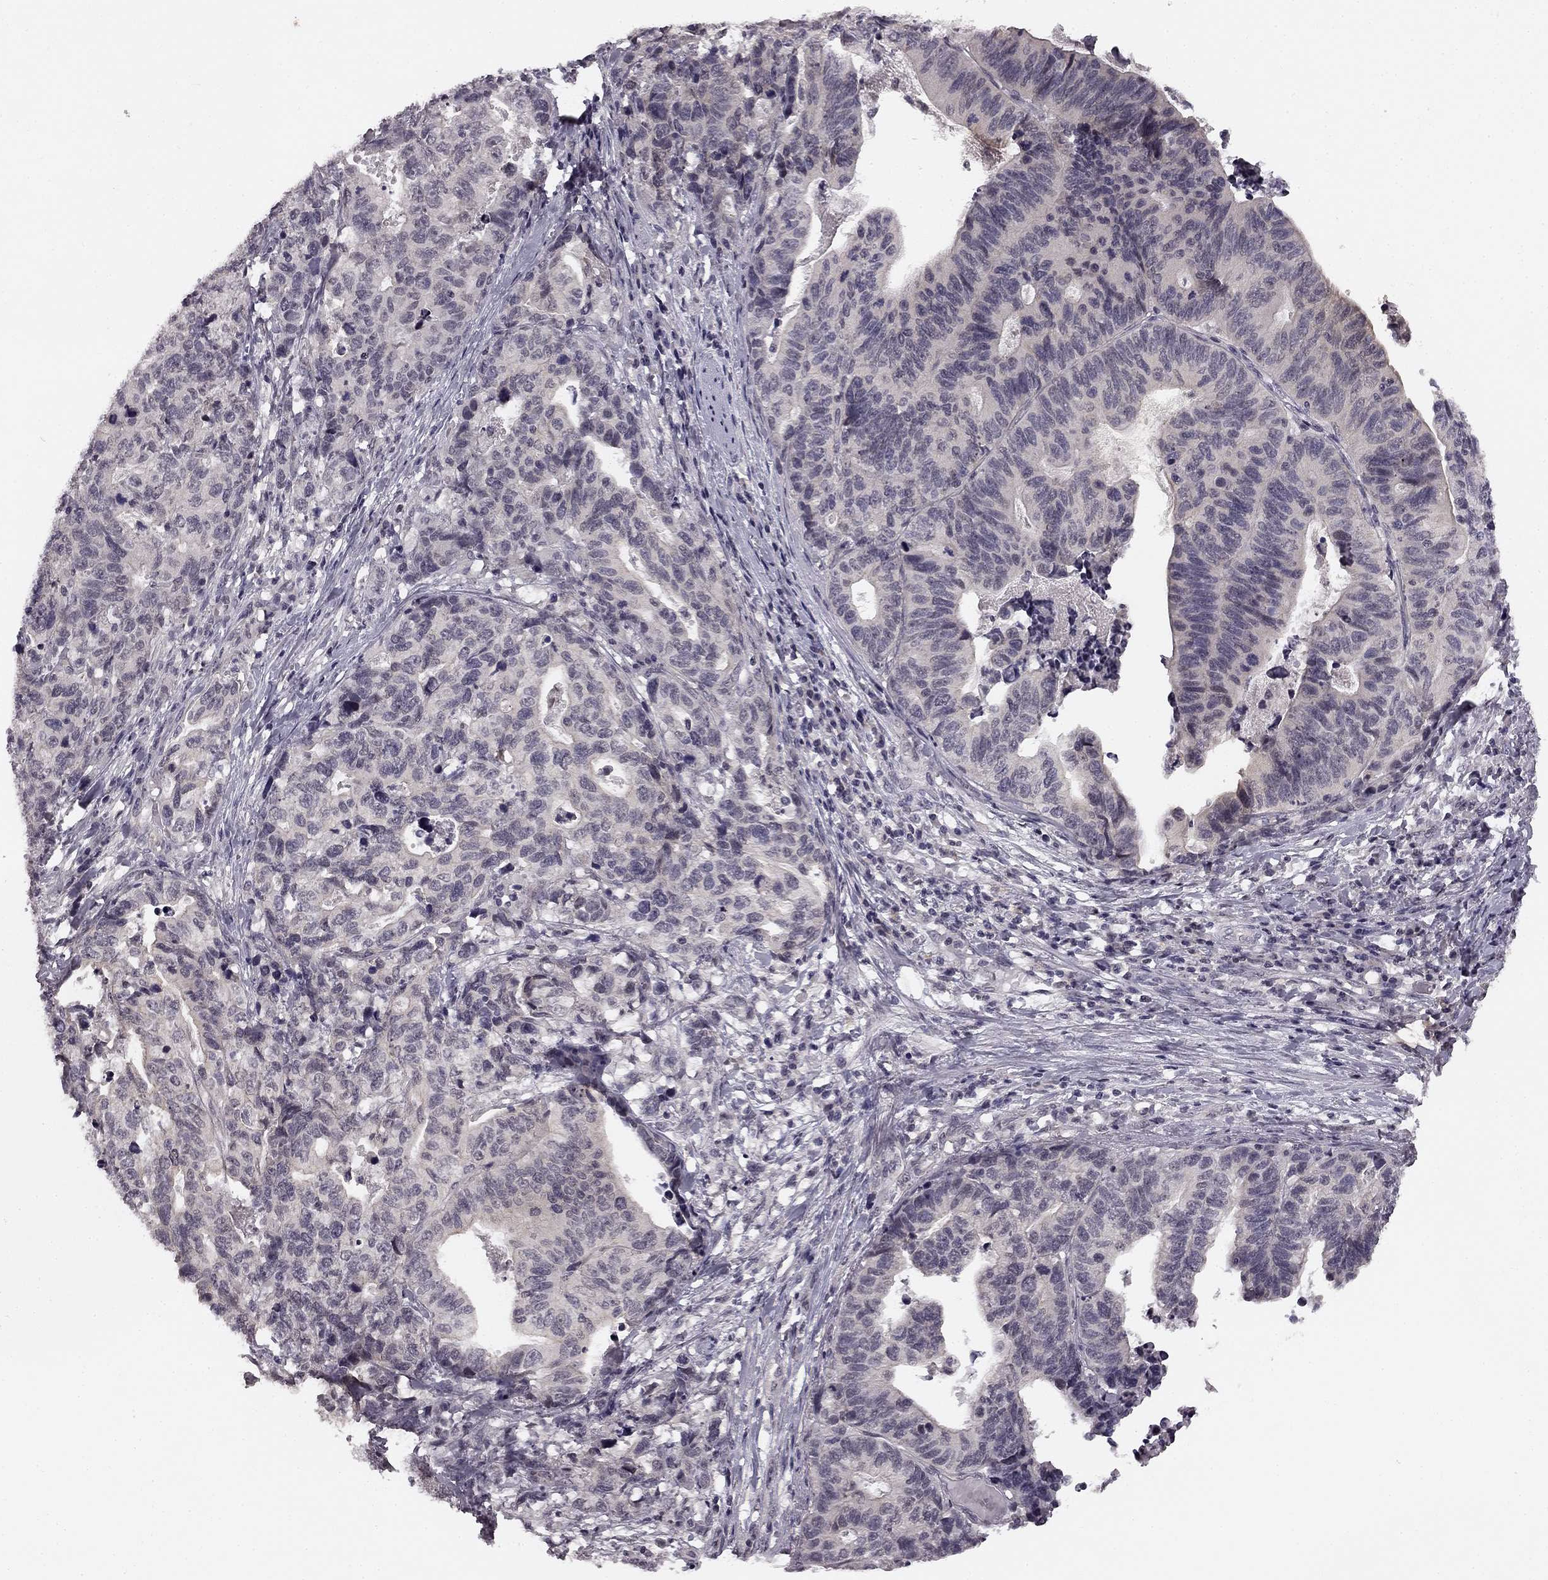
{"staining": {"intensity": "negative", "quantity": "none", "location": "none"}, "tissue": "stomach cancer", "cell_type": "Tumor cells", "image_type": "cancer", "snomed": [{"axis": "morphology", "description": "Adenocarcinoma, NOS"}, {"axis": "topography", "description": "Stomach, upper"}], "caption": "High power microscopy image of an immunohistochemistry image of adenocarcinoma (stomach), revealing no significant positivity in tumor cells. Brightfield microscopy of immunohistochemistry stained with DAB (3,3'-diaminobenzidine) (brown) and hematoxylin (blue), captured at high magnification.", "gene": "HCN4", "patient": {"sex": "female", "age": 67}}